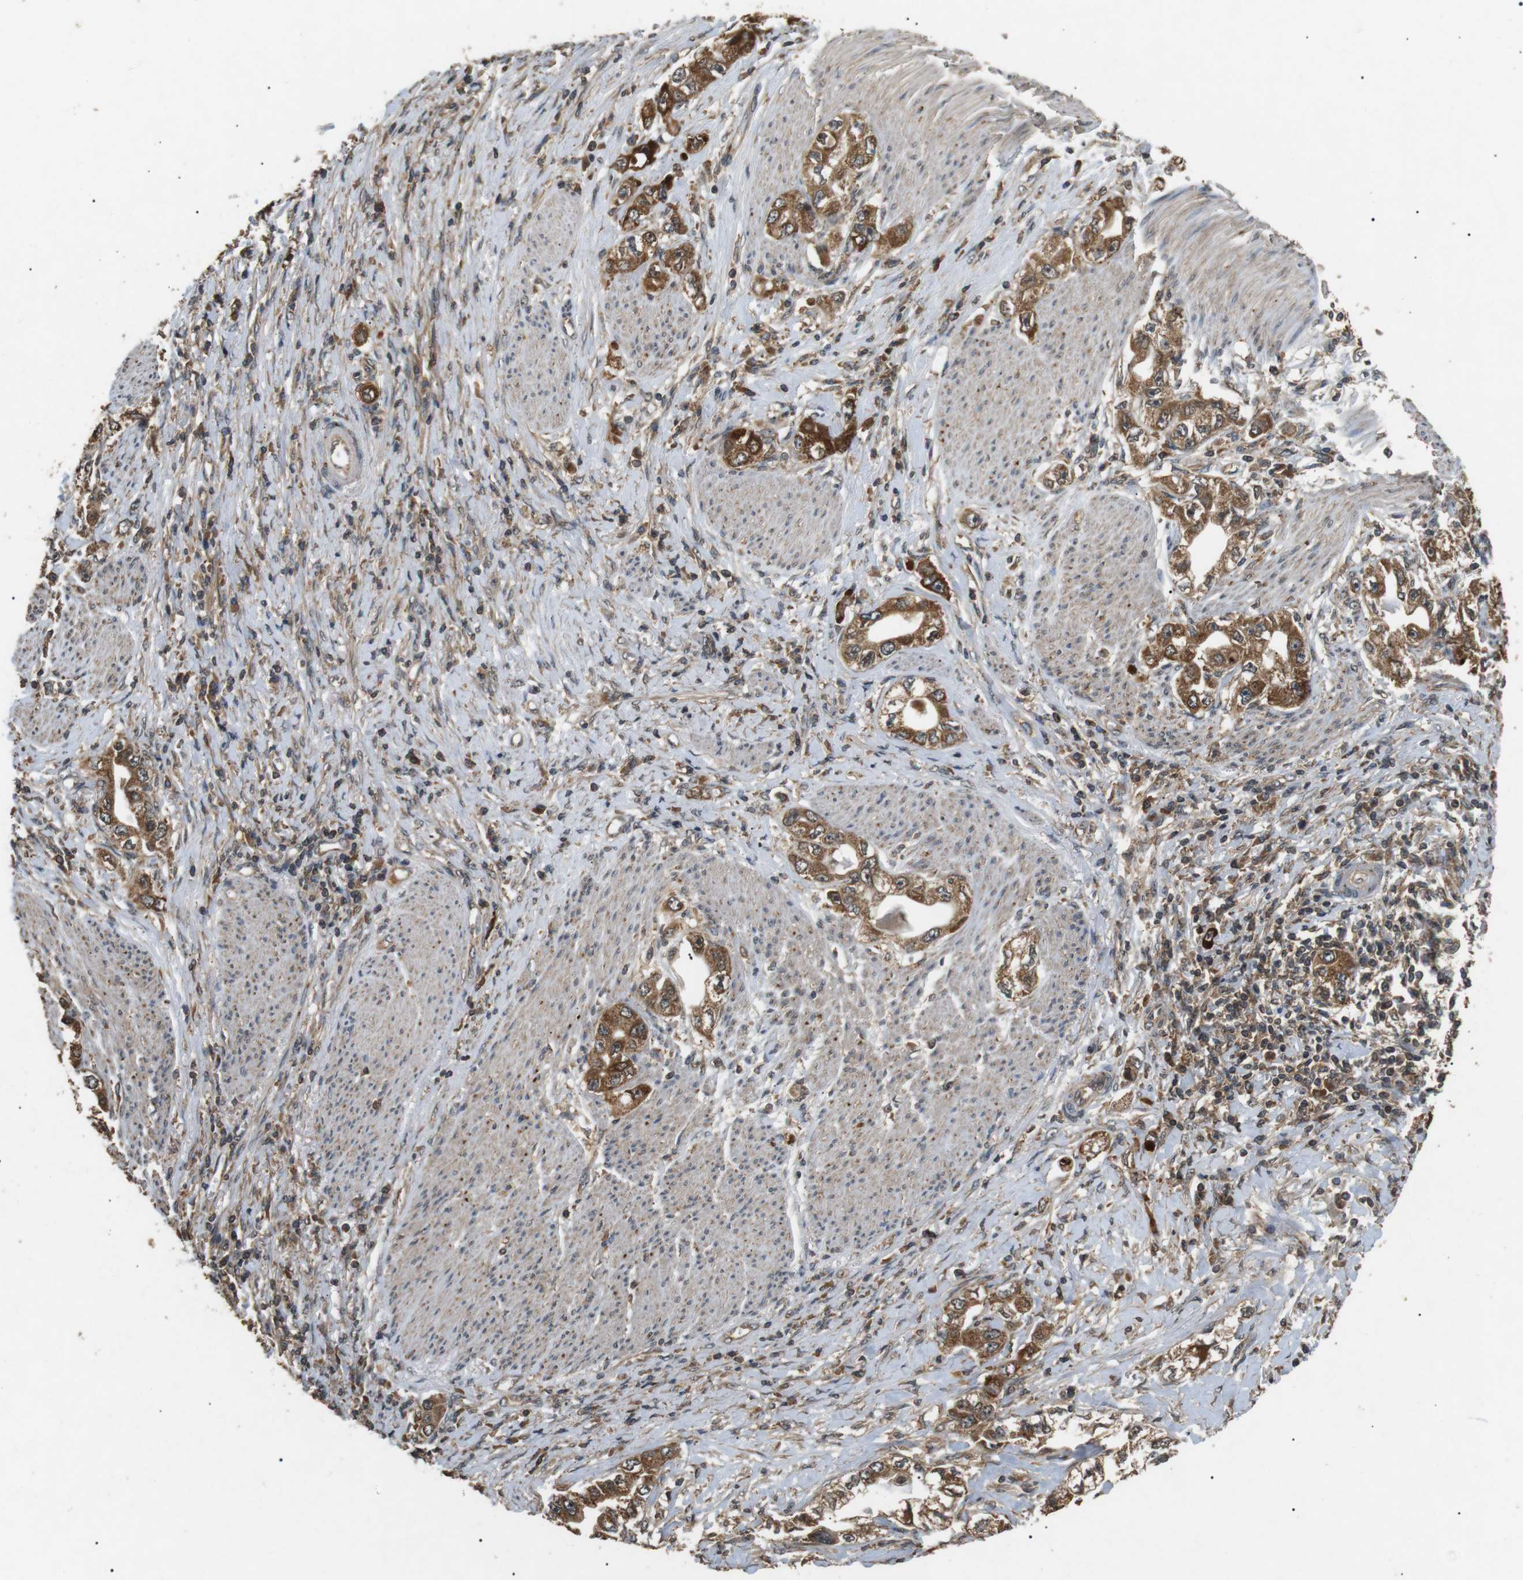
{"staining": {"intensity": "moderate", "quantity": ">75%", "location": "cytoplasmic/membranous"}, "tissue": "stomach cancer", "cell_type": "Tumor cells", "image_type": "cancer", "snomed": [{"axis": "morphology", "description": "Adenocarcinoma, NOS"}, {"axis": "topography", "description": "Stomach, lower"}], "caption": "Moderate cytoplasmic/membranous protein expression is present in about >75% of tumor cells in stomach cancer.", "gene": "TBC1D15", "patient": {"sex": "female", "age": 93}}